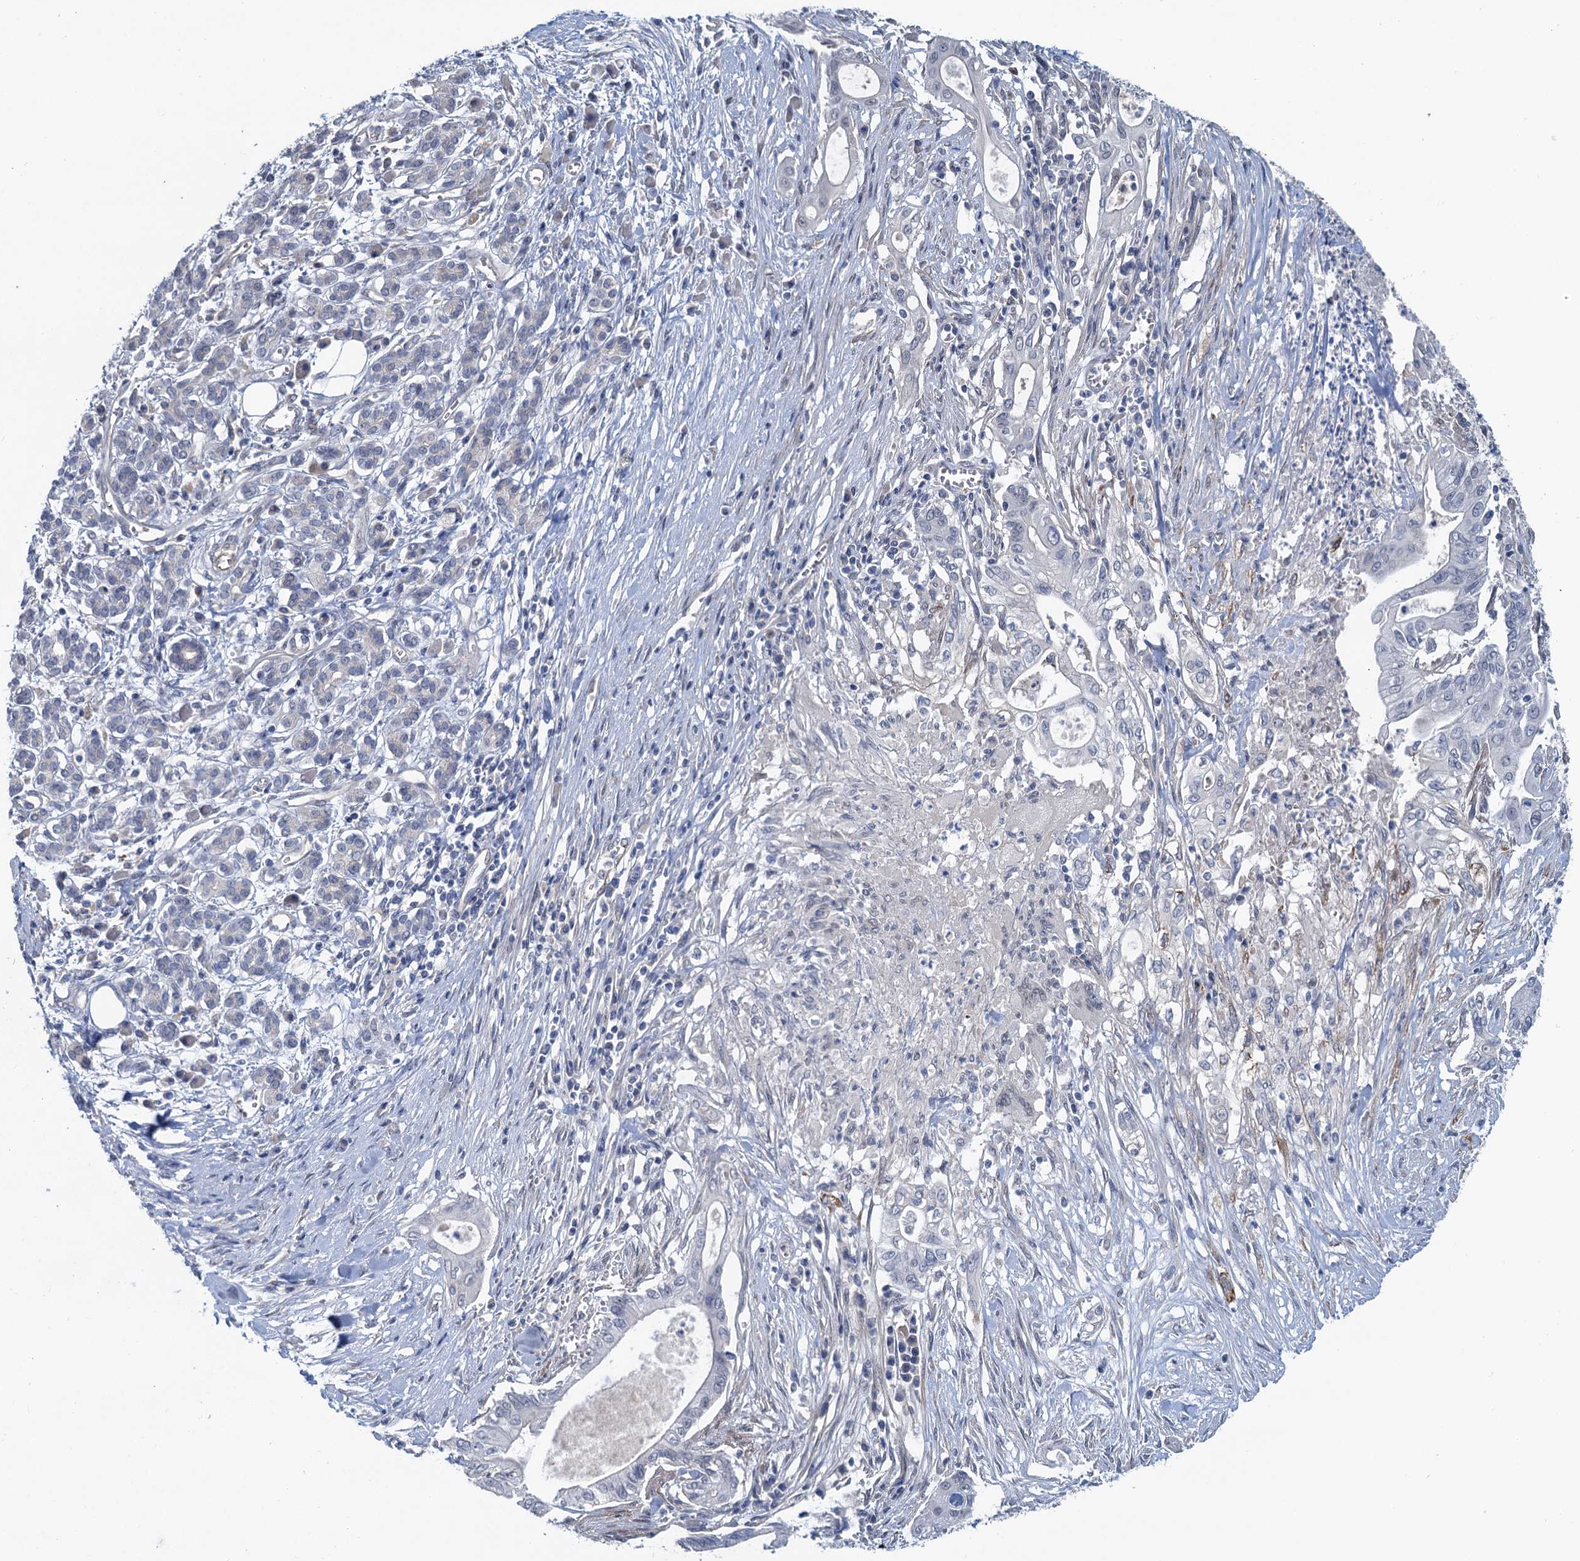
{"staining": {"intensity": "negative", "quantity": "none", "location": "none"}, "tissue": "pancreatic cancer", "cell_type": "Tumor cells", "image_type": "cancer", "snomed": [{"axis": "morphology", "description": "Adenocarcinoma, NOS"}, {"axis": "topography", "description": "Pancreas"}], "caption": "This is an immunohistochemistry histopathology image of human adenocarcinoma (pancreatic). There is no expression in tumor cells.", "gene": "MYO16", "patient": {"sex": "male", "age": 58}}